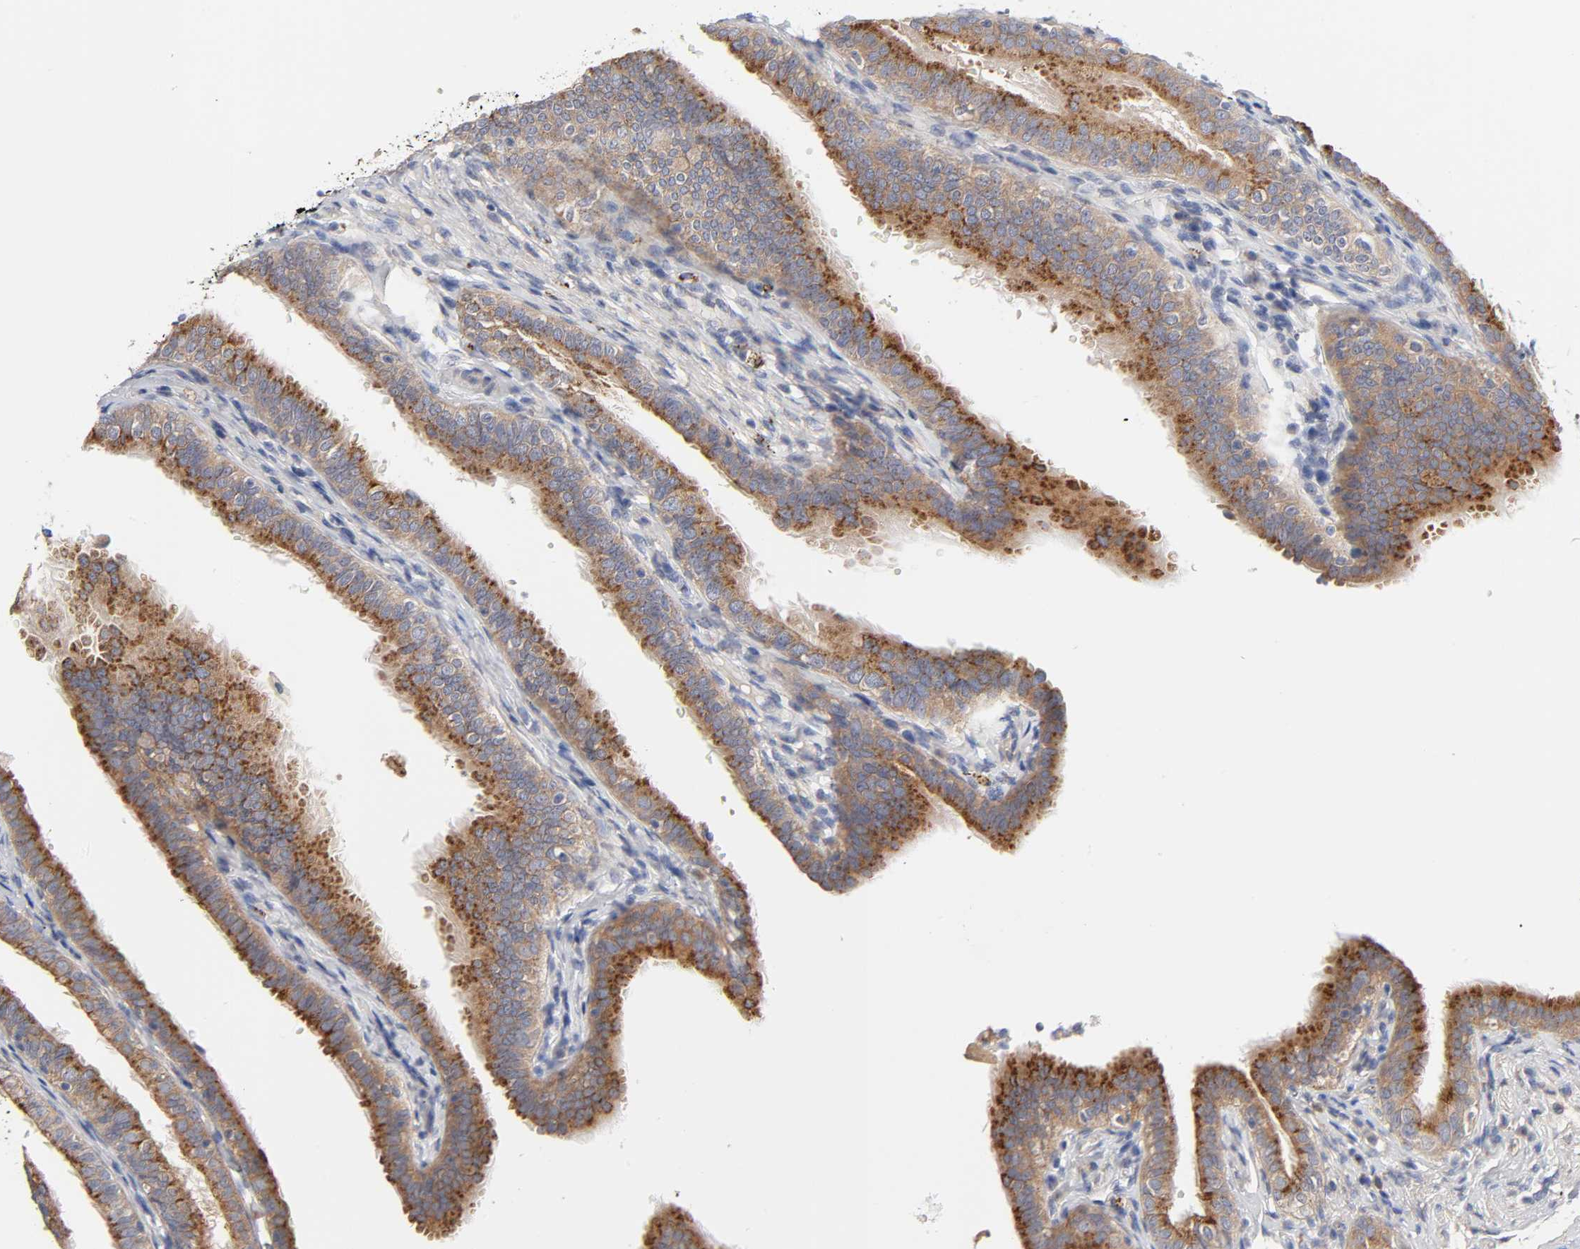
{"staining": {"intensity": "moderate", "quantity": ">75%", "location": "cytoplasmic/membranous"}, "tissue": "fallopian tube", "cell_type": "Glandular cells", "image_type": "normal", "snomed": [{"axis": "morphology", "description": "Normal tissue, NOS"}, {"axis": "morphology", "description": "Dermoid, NOS"}, {"axis": "topography", "description": "Fallopian tube"}], "caption": "Moderate cytoplasmic/membranous positivity for a protein is present in approximately >75% of glandular cells of normal fallopian tube using IHC.", "gene": "C17orf75", "patient": {"sex": "female", "age": 33}}